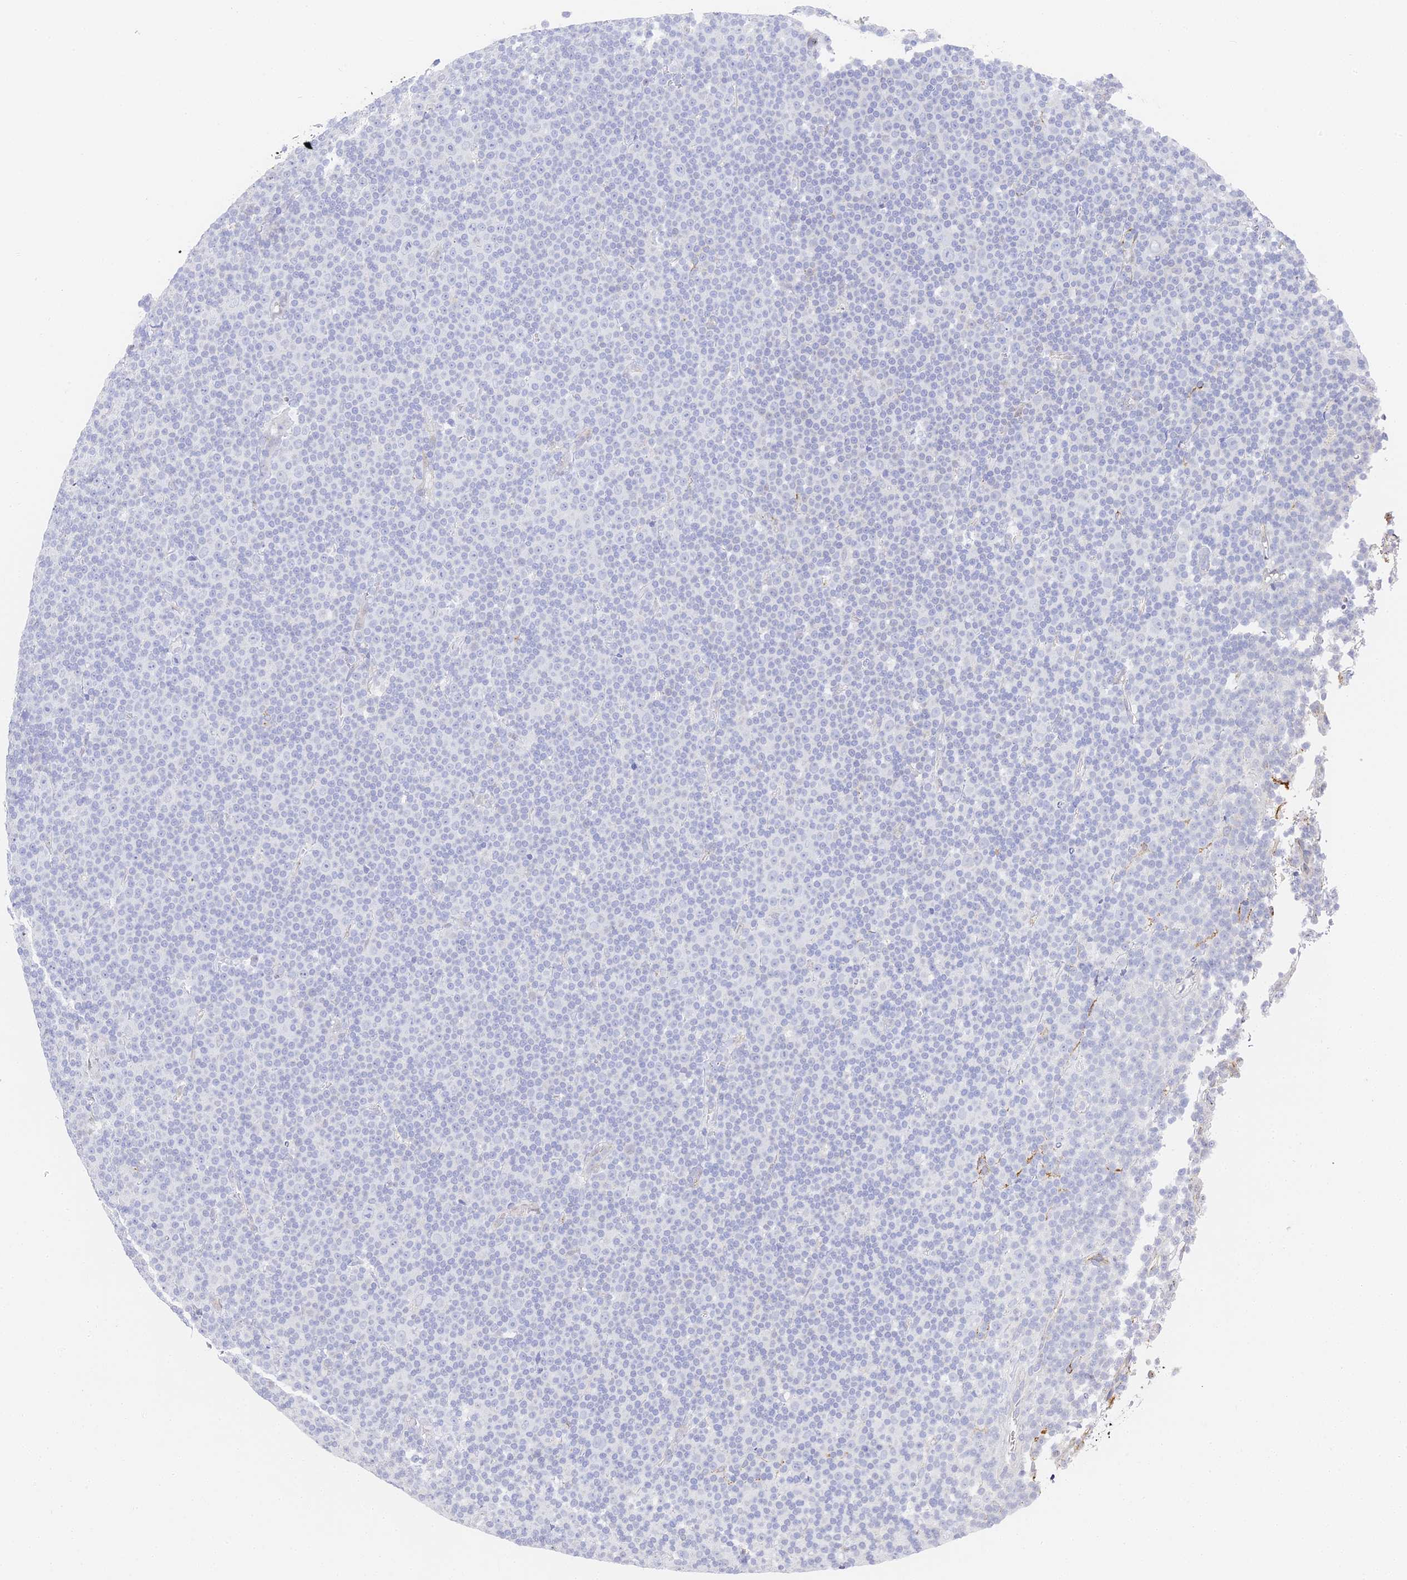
{"staining": {"intensity": "negative", "quantity": "none", "location": "none"}, "tissue": "lymphoma", "cell_type": "Tumor cells", "image_type": "cancer", "snomed": [{"axis": "morphology", "description": "Malignant lymphoma, non-Hodgkin's type, Low grade"}, {"axis": "topography", "description": "Lymph node"}], "caption": "Tumor cells are negative for brown protein staining in low-grade malignant lymphoma, non-Hodgkin's type.", "gene": "GJA1", "patient": {"sex": "female", "age": 67}}